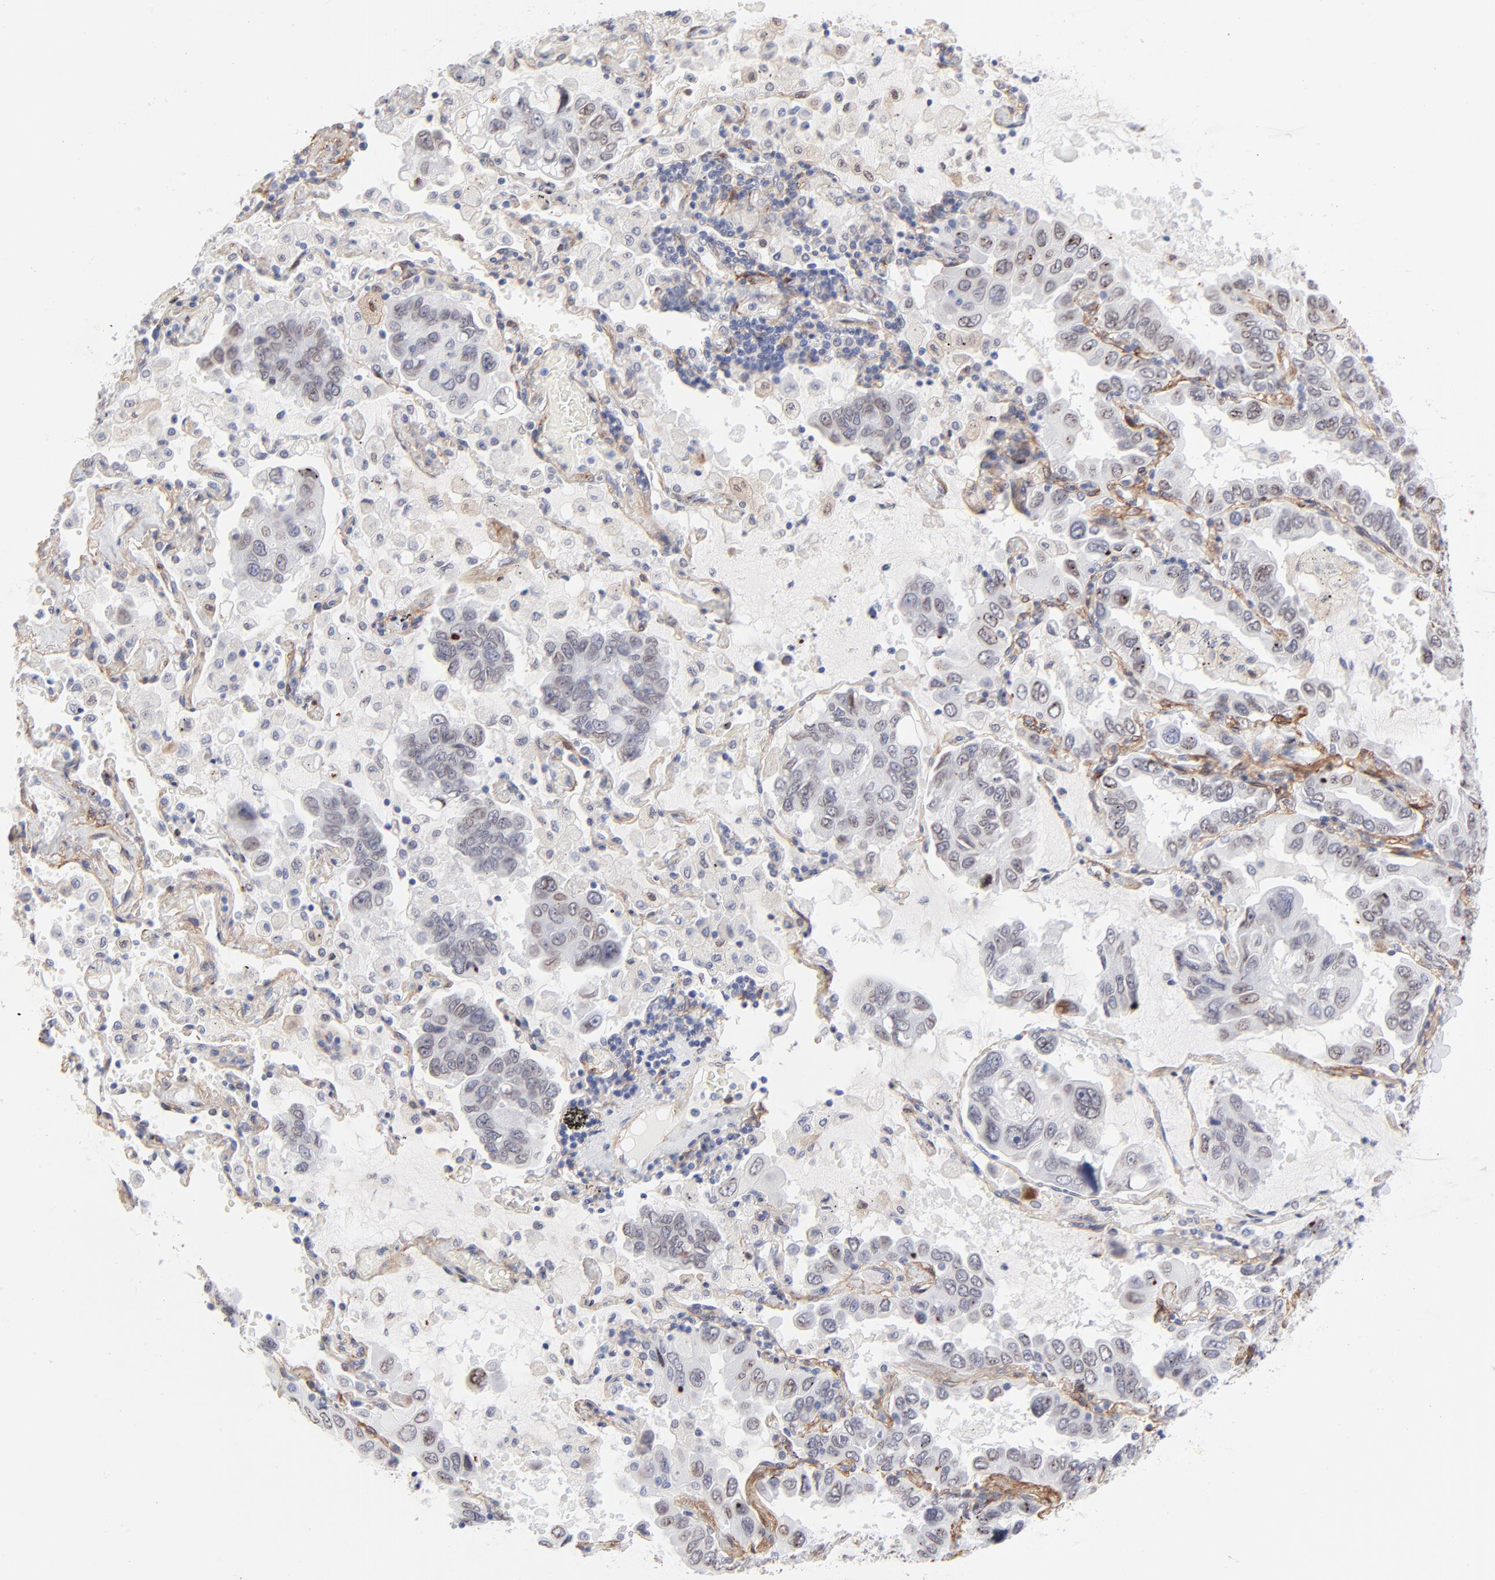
{"staining": {"intensity": "moderate", "quantity": "<25%", "location": "cytoplasmic/membranous,nuclear"}, "tissue": "lung cancer", "cell_type": "Tumor cells", "image_type": "cancer", "snomed": [{"axis": "morphology", "description": "Adenocarcinoma, NOS"}, {"axis": "topography", "description": "Lung"}], "caption": "Immunohistochemistry (DAB) staining of adenocarcinoma (lung) shows moderate cytoplasmic/membranous and nuclear protein positivity in about <25% of tumor cells.", "gene": "PDGFRB", "patient": {"sex": "male", "age": 64}}